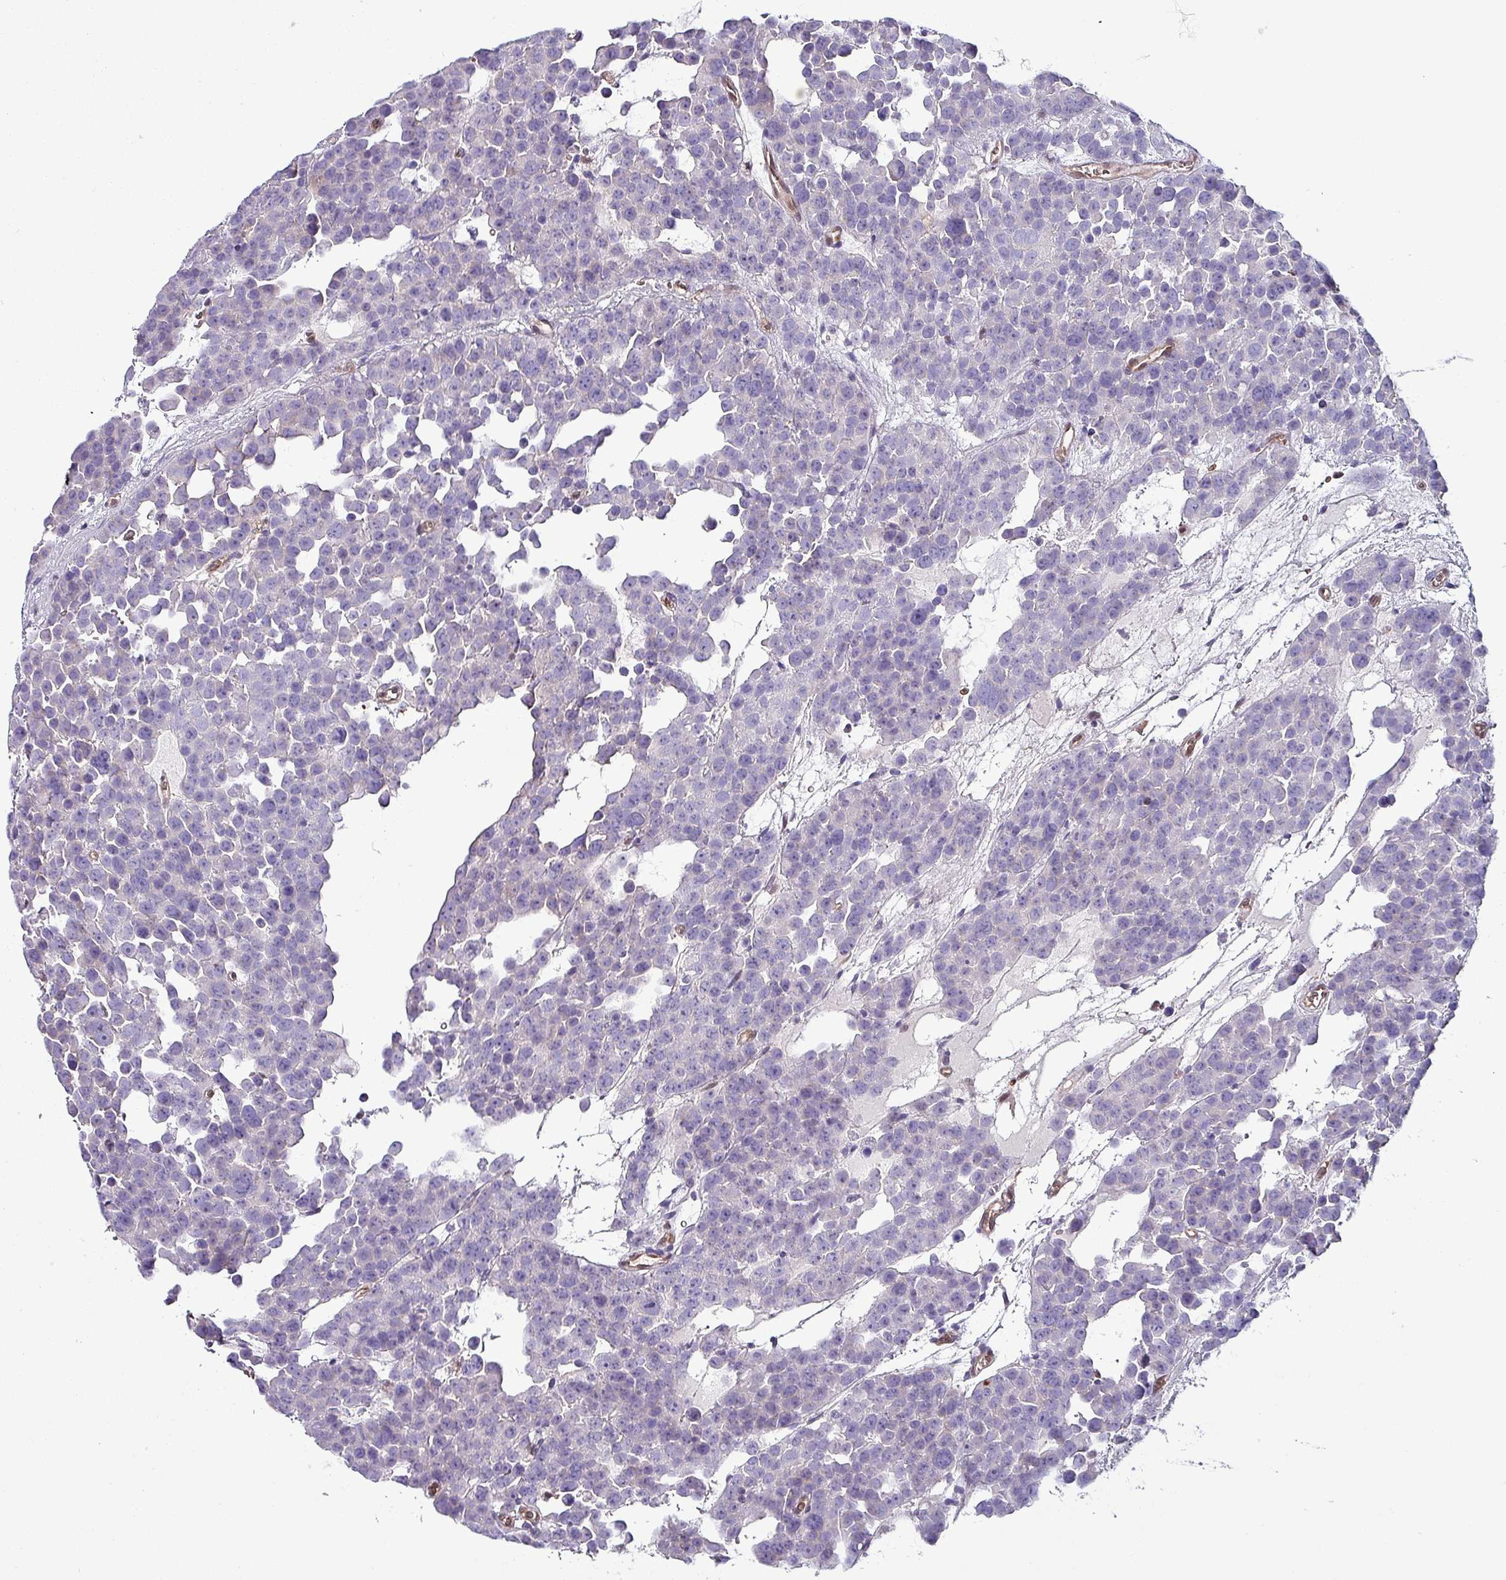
{"staining": {"intensity": "negative", "quantity": "none", "location": "none"}, "tissue": "testis cancer", "cell_type": "Tumor cells", "image_type": "cancer", "snomed": [{"axis": "morphology", "description": "Seminoma, NOS"}, {"axis": "topography", "description": "Testis"}], "caption": "Immunohistochemical staining of human testis cancer (seminoma) exhibits no significant staining in tumor cells.", "gene": "PSMB8", "patient": {"sex": "male", "age": 71}}